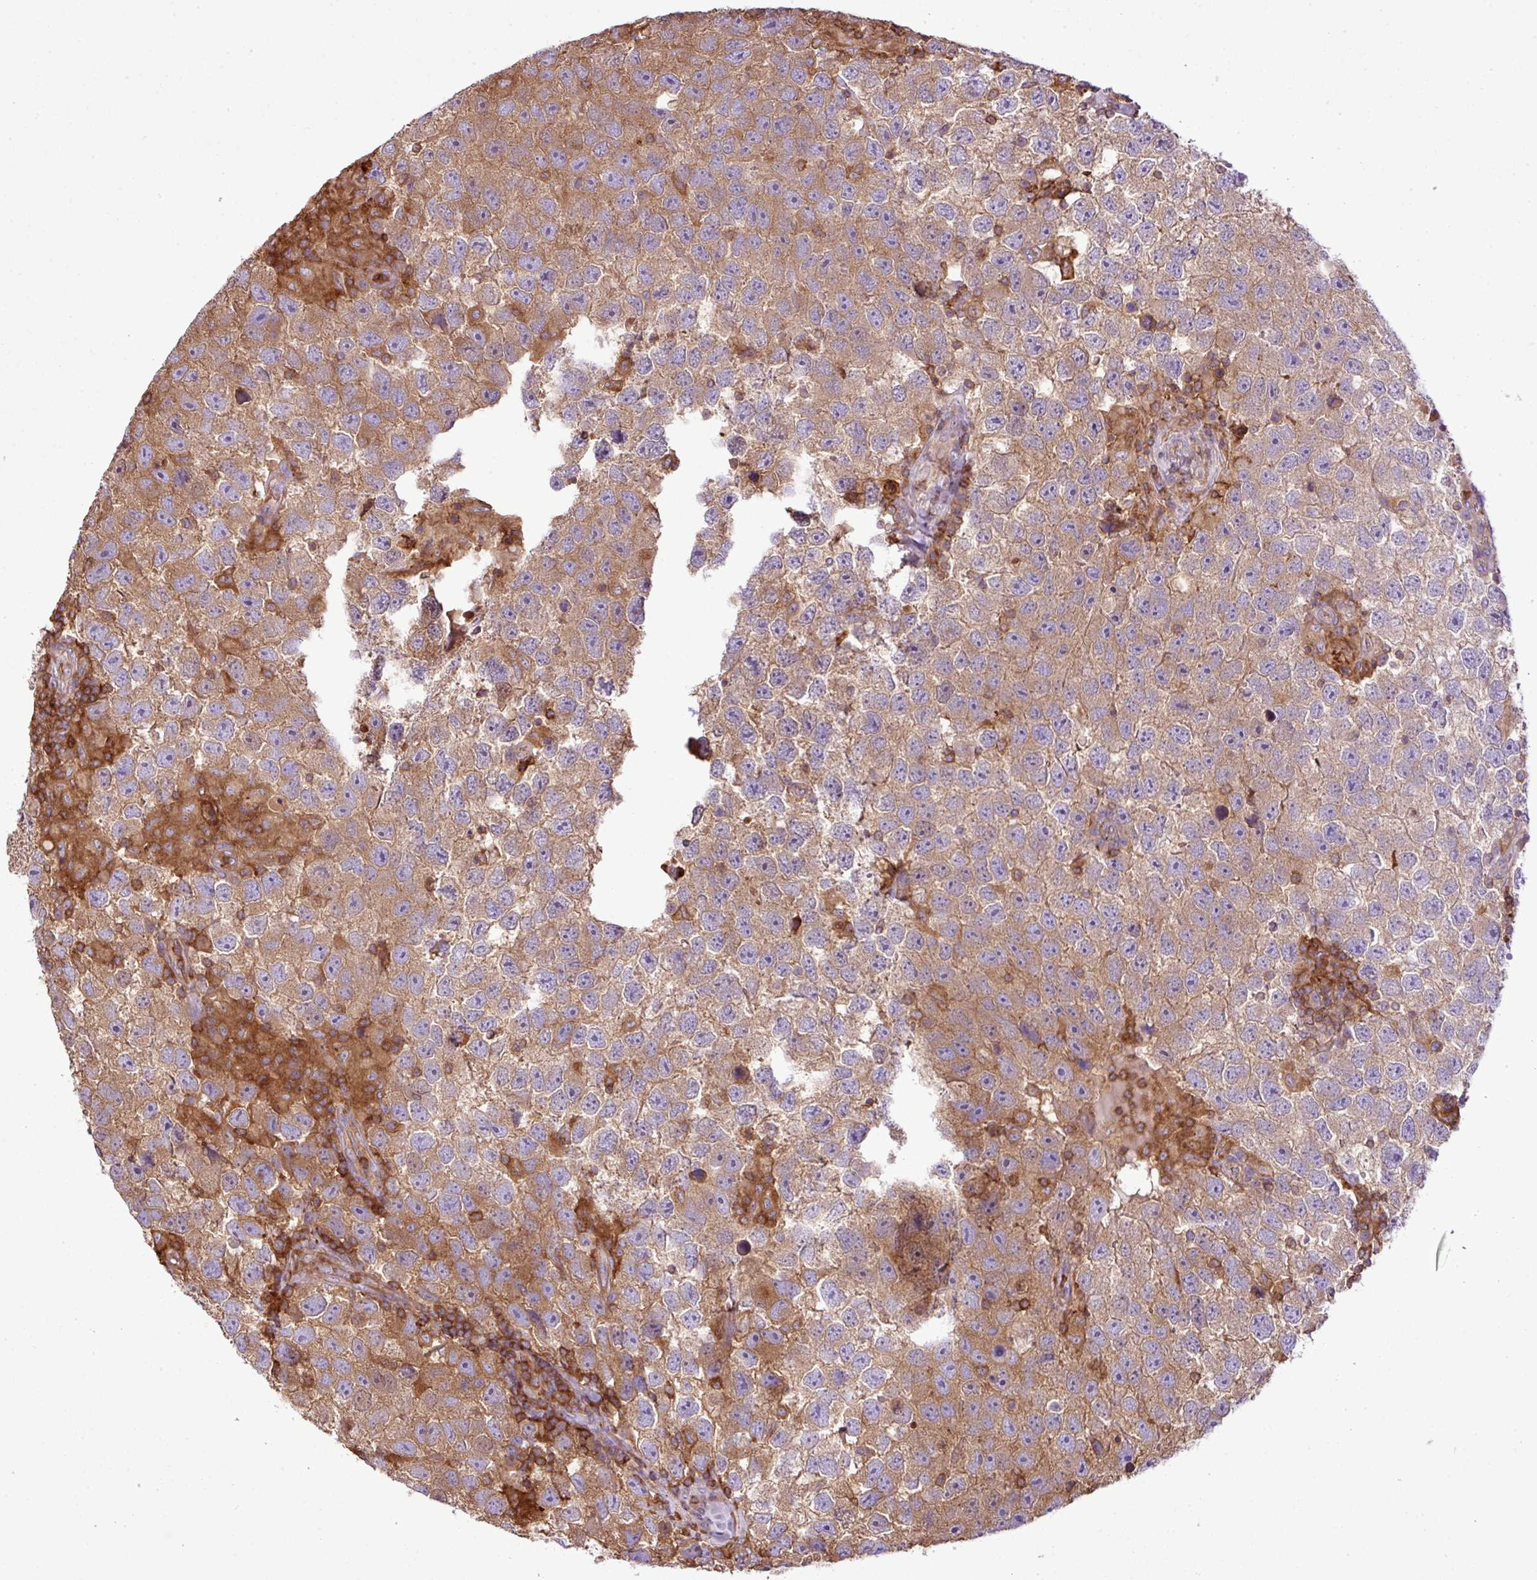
{"staining": {"intensity": "moderate", "quantity": ">75%", "location": "cytoplasmic/membranous"}, "tissue": "testis cancer", "cell_type": "Tumor cells", "image_type": "cancer", "snomed": [{"axis": "morphology", "description": "Seminoma, NOS"}, {"axis": "topography", "description": "Testis"}], "caption": "About >75% of tumor cells in testis seminoma demonstrate moderate cytoplasmic/membranous protein positivity as visualized by brown immunohistochemical staining.", "gene": "PGAP6", "patient": {"sex": "male", "age": 26}}